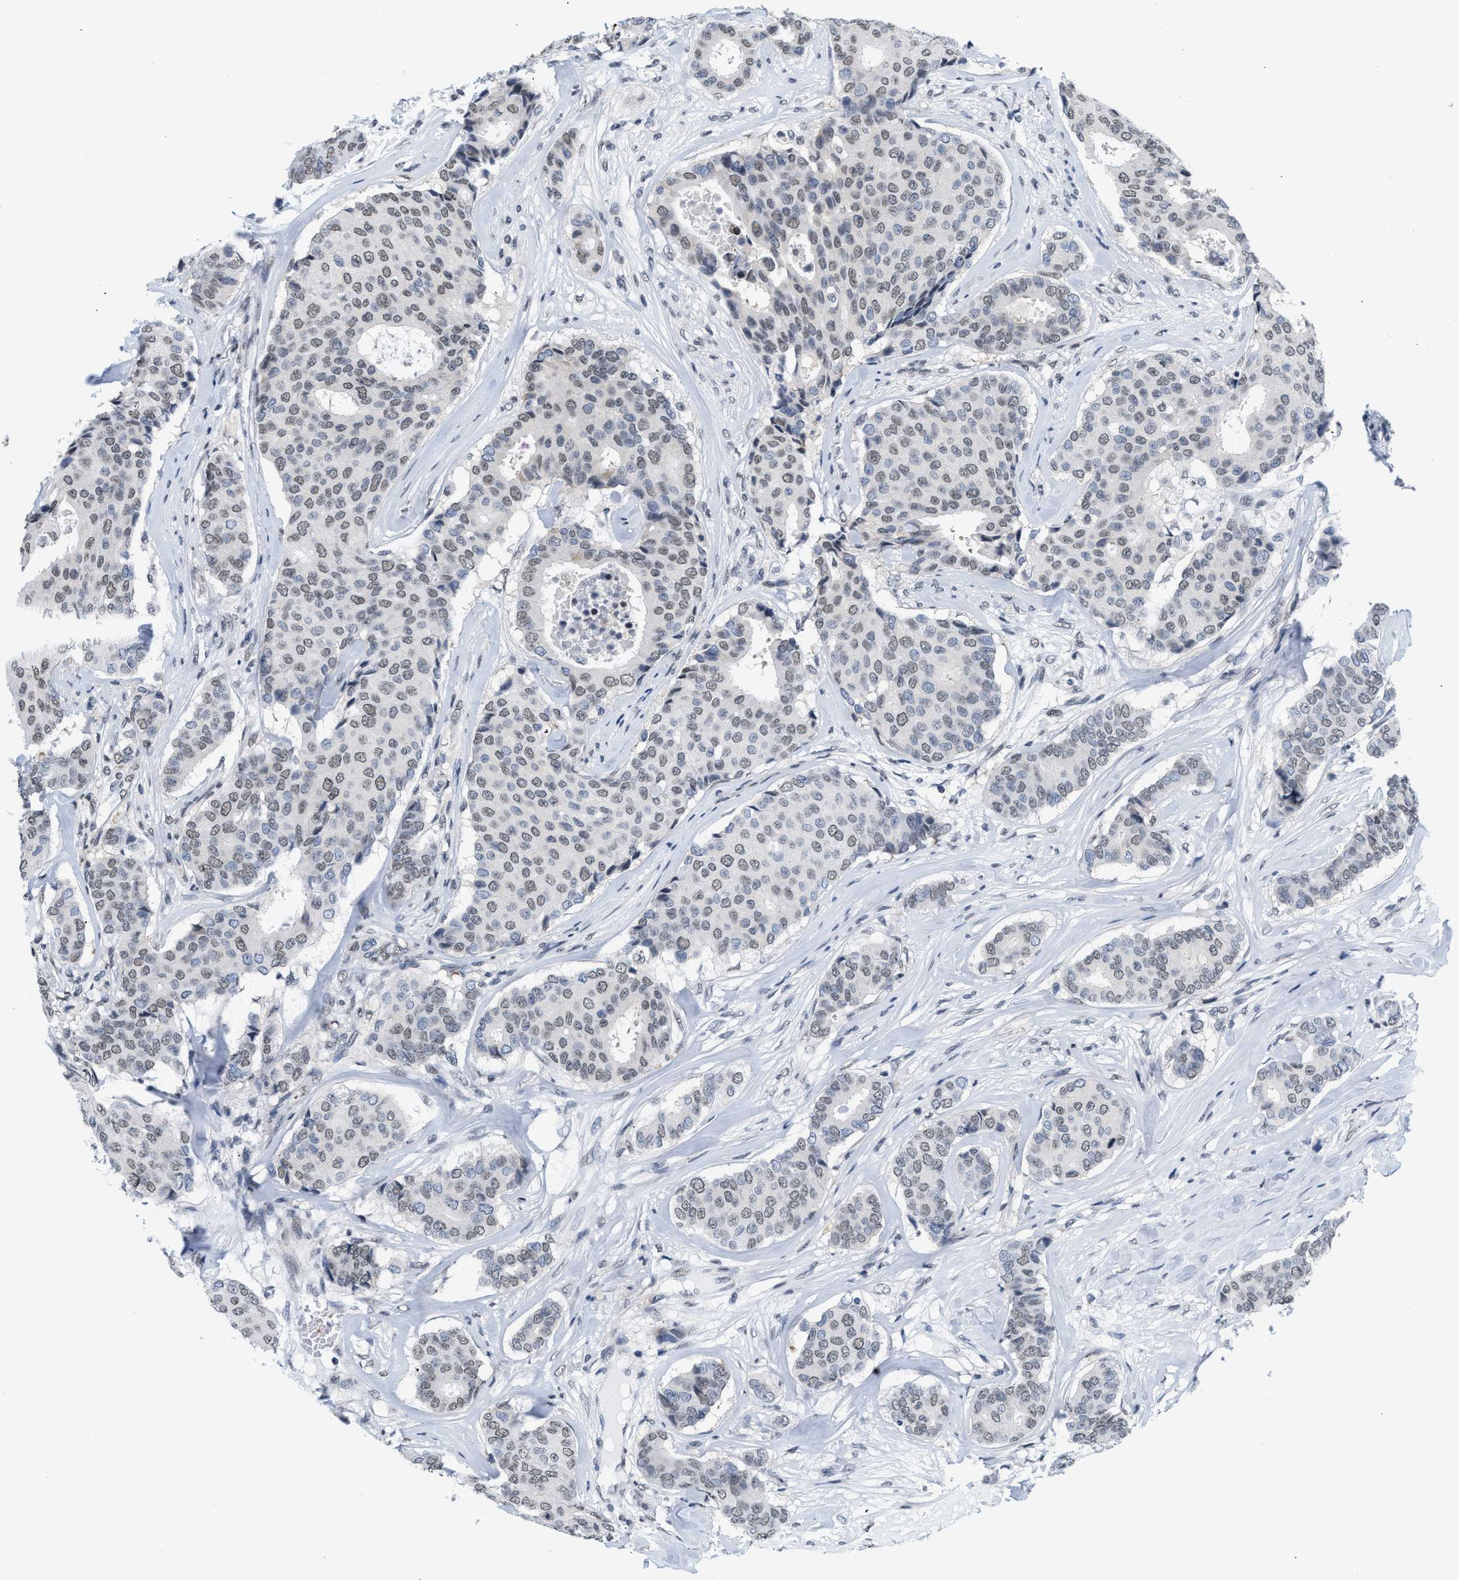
{"staining": {"intensity": "weak", "quantity": "25%-75%", "location": "nuclear"}, "tissue": "breast cancer", "cell_type": "Tumor cells", "image_type": "cancer", "snomed": [{"axis": "morphology", "description": "Duct carcinoma"}, {"axis": "topography", "description": "Breast"}], "caption": "Protein staining by immunohistochemistry (IHC) demonstrates weak nuclear expression in about 25%-75% of tumor cells in infiltrating ductal carcinoma (breast).", "gene": "RAF1", "patient": {"sex": "female", "age": 75}}